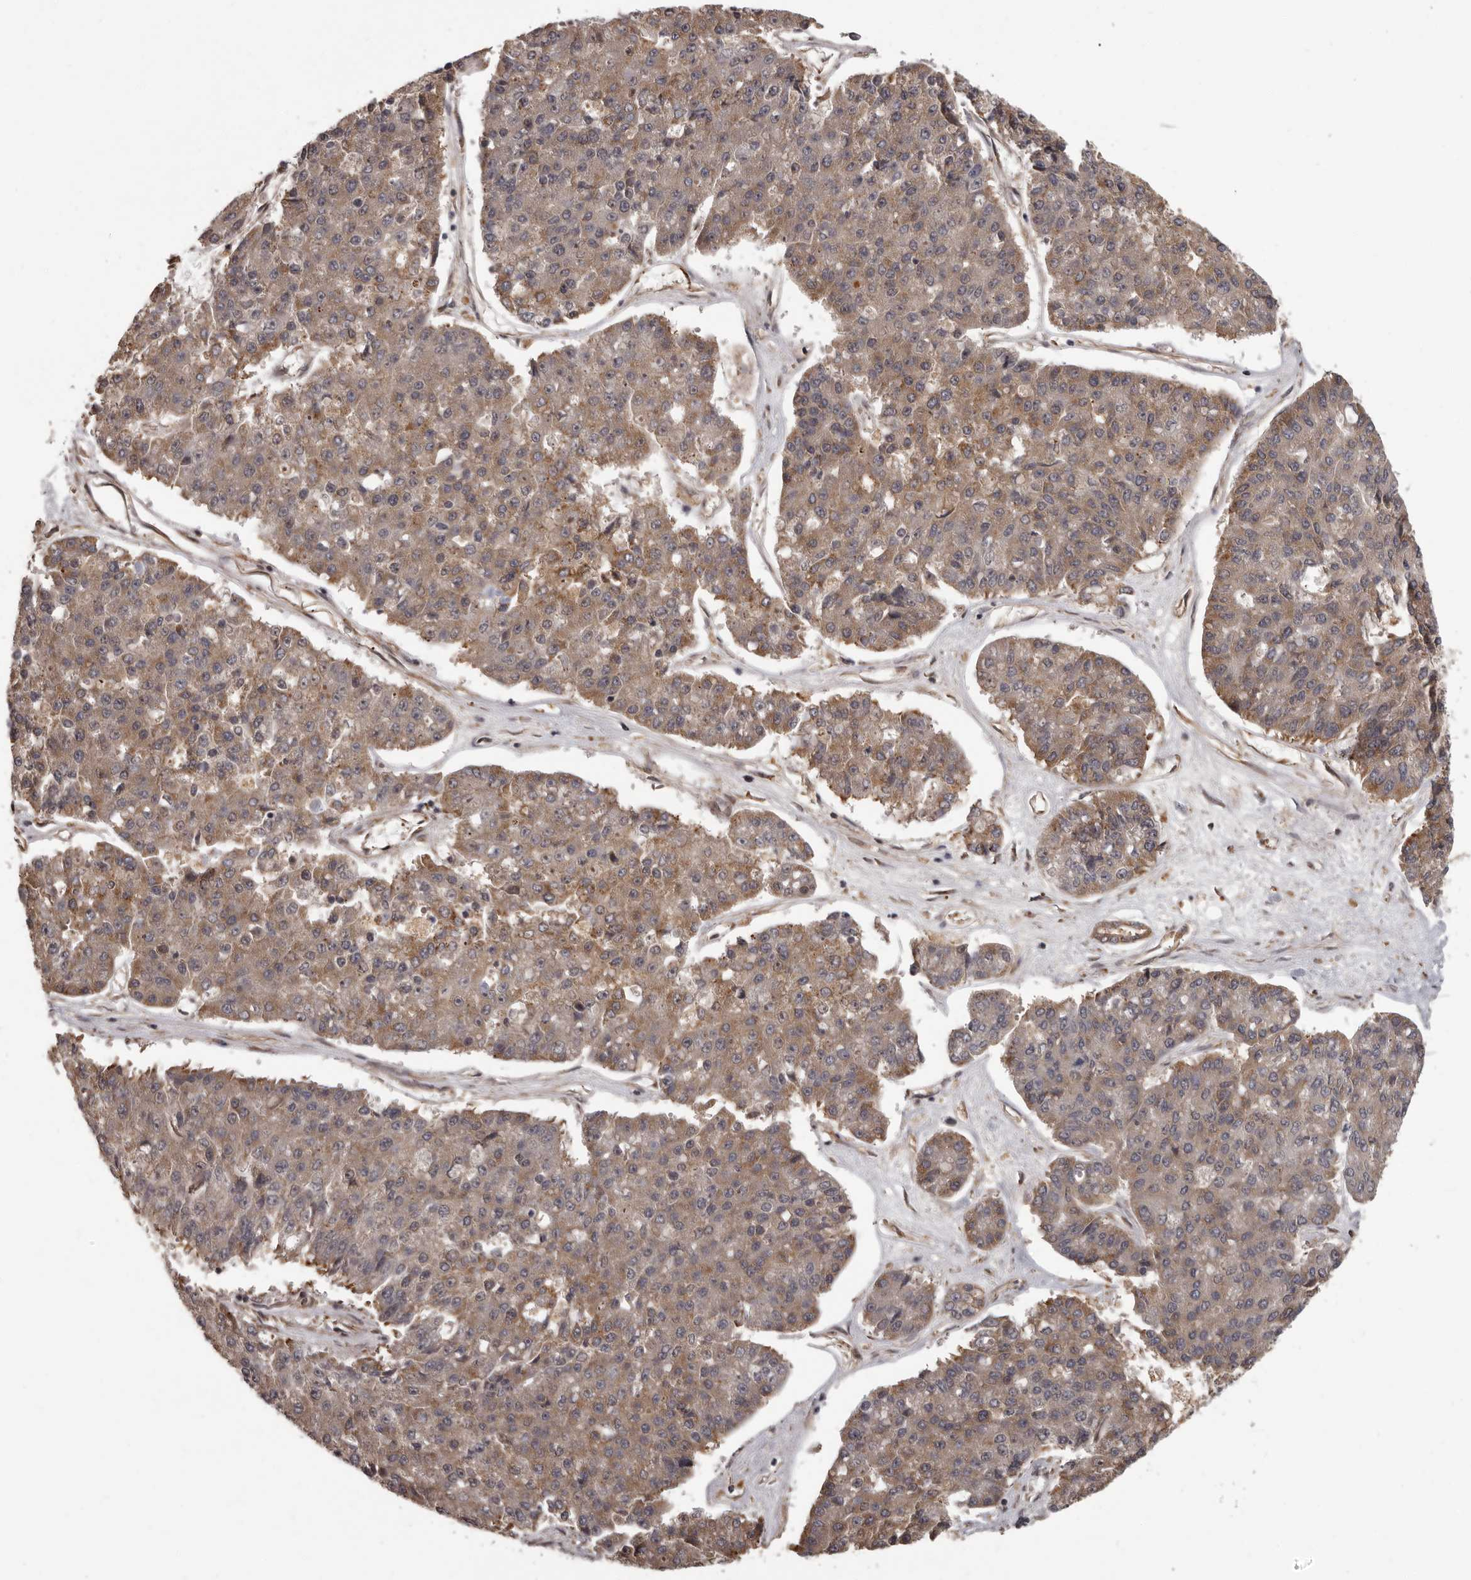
{"staining": {"intensity": "weak", "quantity": "25%-75%", "location": "cytoplasmic/membranous"}, "tissue": "pancreatic cancer", "cell_type": "Tumor cells", "image_type": "cancer", "snomed": [{"axis": "morphology", "description": "Adenocarcinoma, NOS"}, {"axis": "topography", "description": "Pancreas"}], "caption": "Immunohistochemistry (IHC) (DAB) staining of human pancreatic cancer demonstrates weak cytoplasmic/membranous protein positivity in approximately 25%-75% of tumor cells.", "gene": "SLITRK6", "patient": {"sex": "male", "age": 50}}